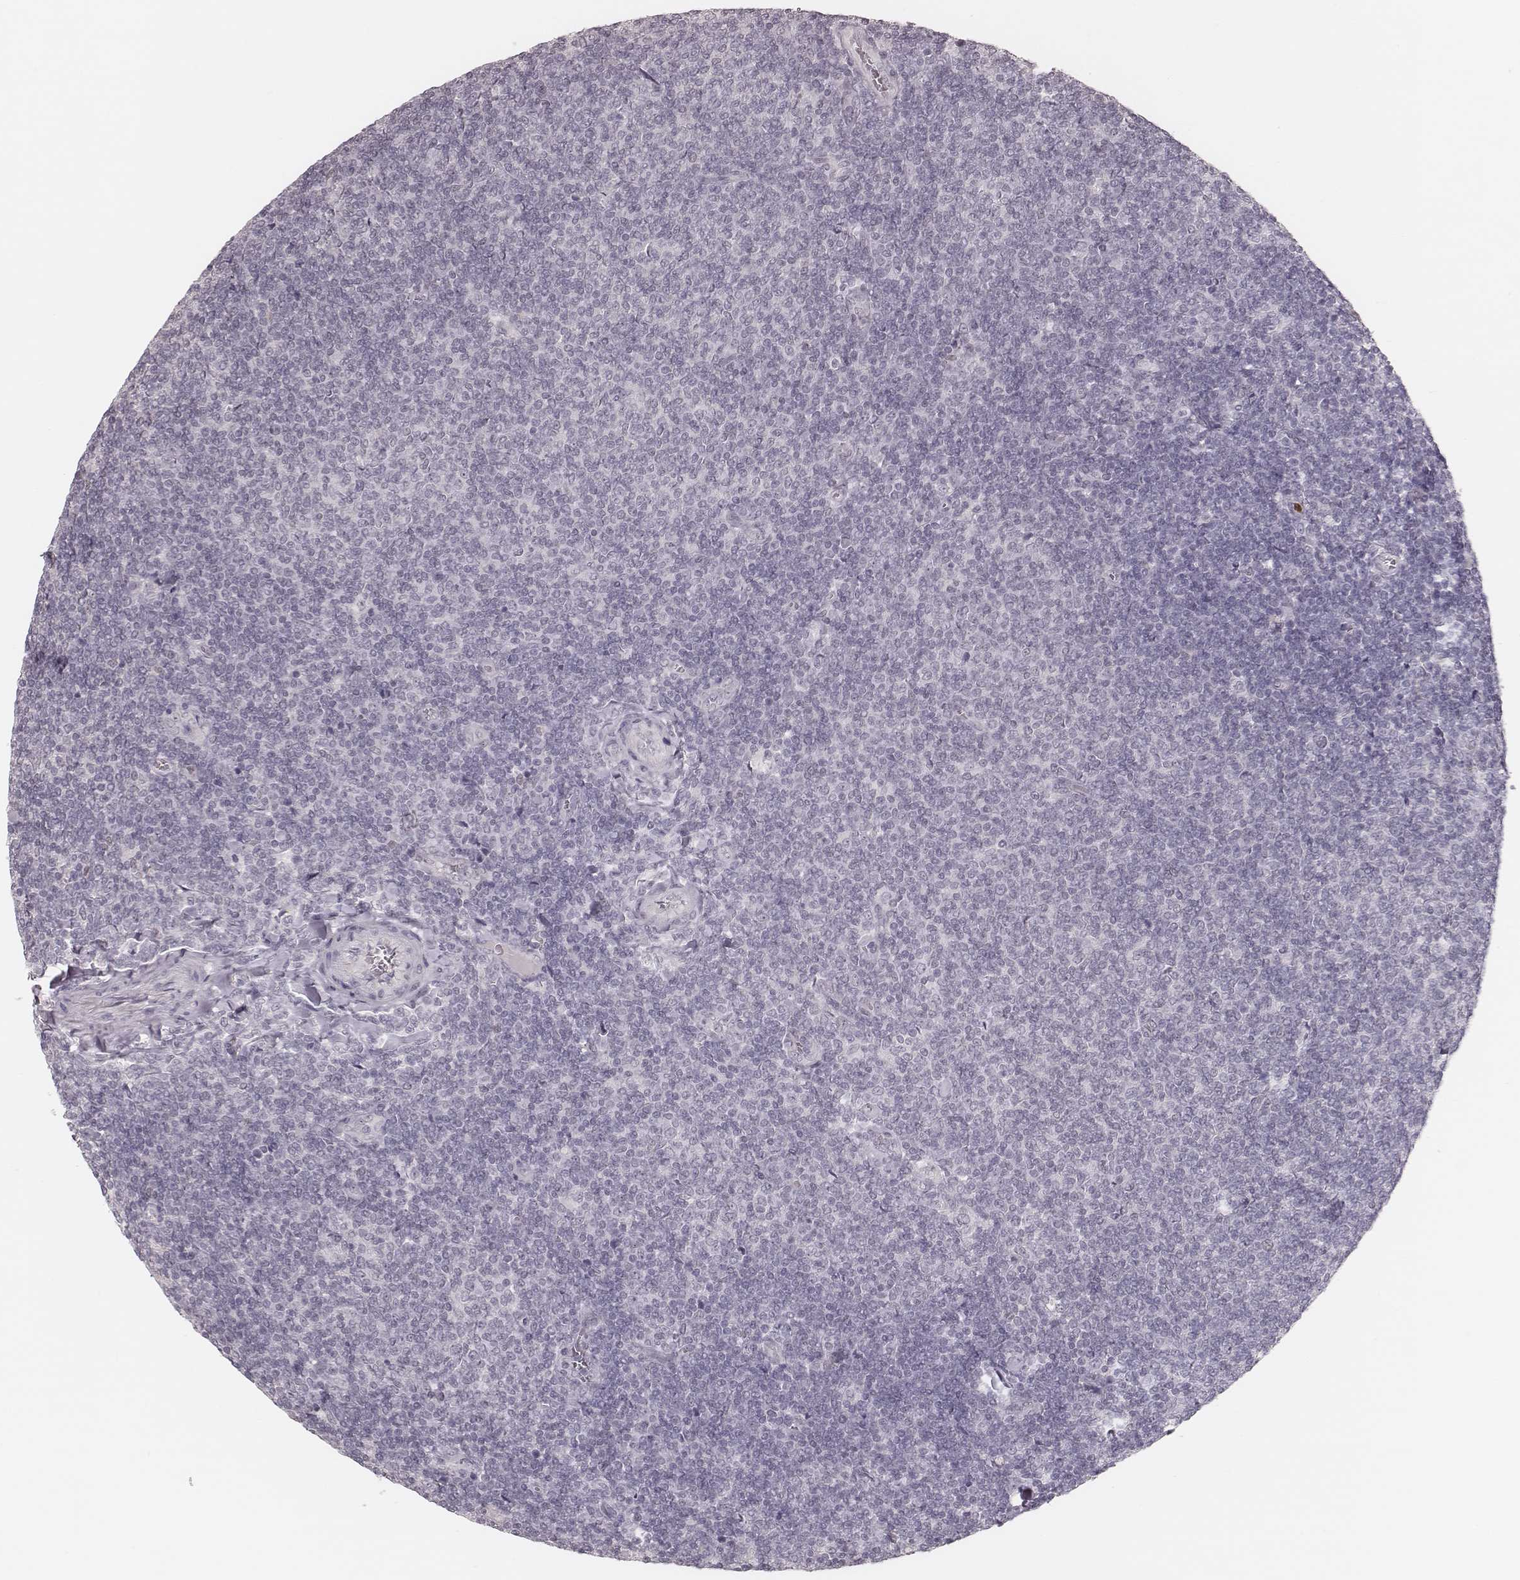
{"staining": {"intensity": "negative", "quantity": "none", "location": "none"}, "tissue": "lymphoma", "cell_type": "Tumor cells", "image_type": "cancer", "snomed": [{"axis": "morphology", "description": "Malignant lymphoma, non-Hodgkin's type, Low grade"}, {"axis": "topography", "description": "Lymph node"}], "caption": "DAB immunohistochemical staining of human lymphoma displays no significant expression in tumor cells.", "gene": "KITLG", "patient": {"sex": "male", "age": 52}}